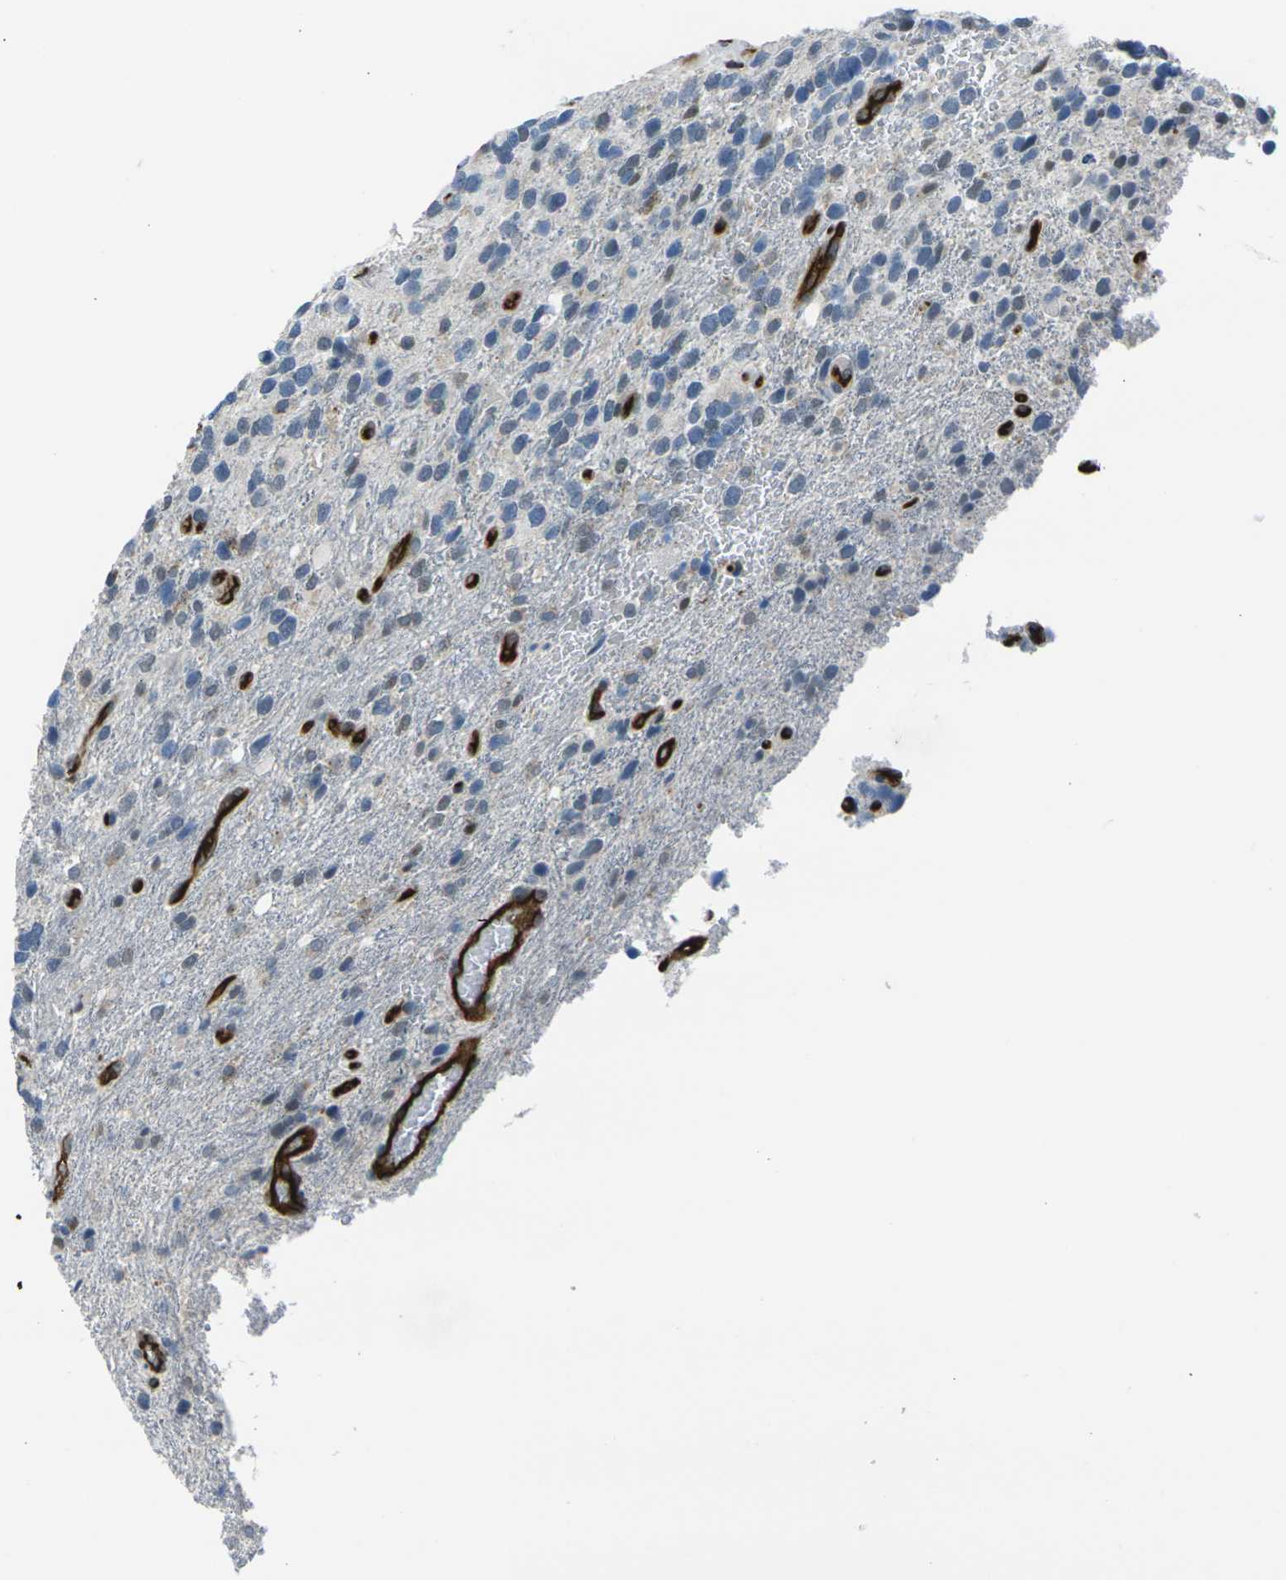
{"staining": {"intensity": "negative", "quantity": "none", "location": "none"}, "tissue": "glioma", "cell_type": "Tumor cells", "image_type": "cancer", "snomed": [{"axis": "morphology", "description": "Glioma, malignant, High grade"}, {"axis": "topography", "description": "Brain"}], "caption": "DAB immunohistochemical staining of human malignant high-grade glioma demonstrates no significant expression in tumor cells. (DAB IHC, high magnification).", "gene": "HSPA12B", "patient": {"sex": "female", "age": 58}}